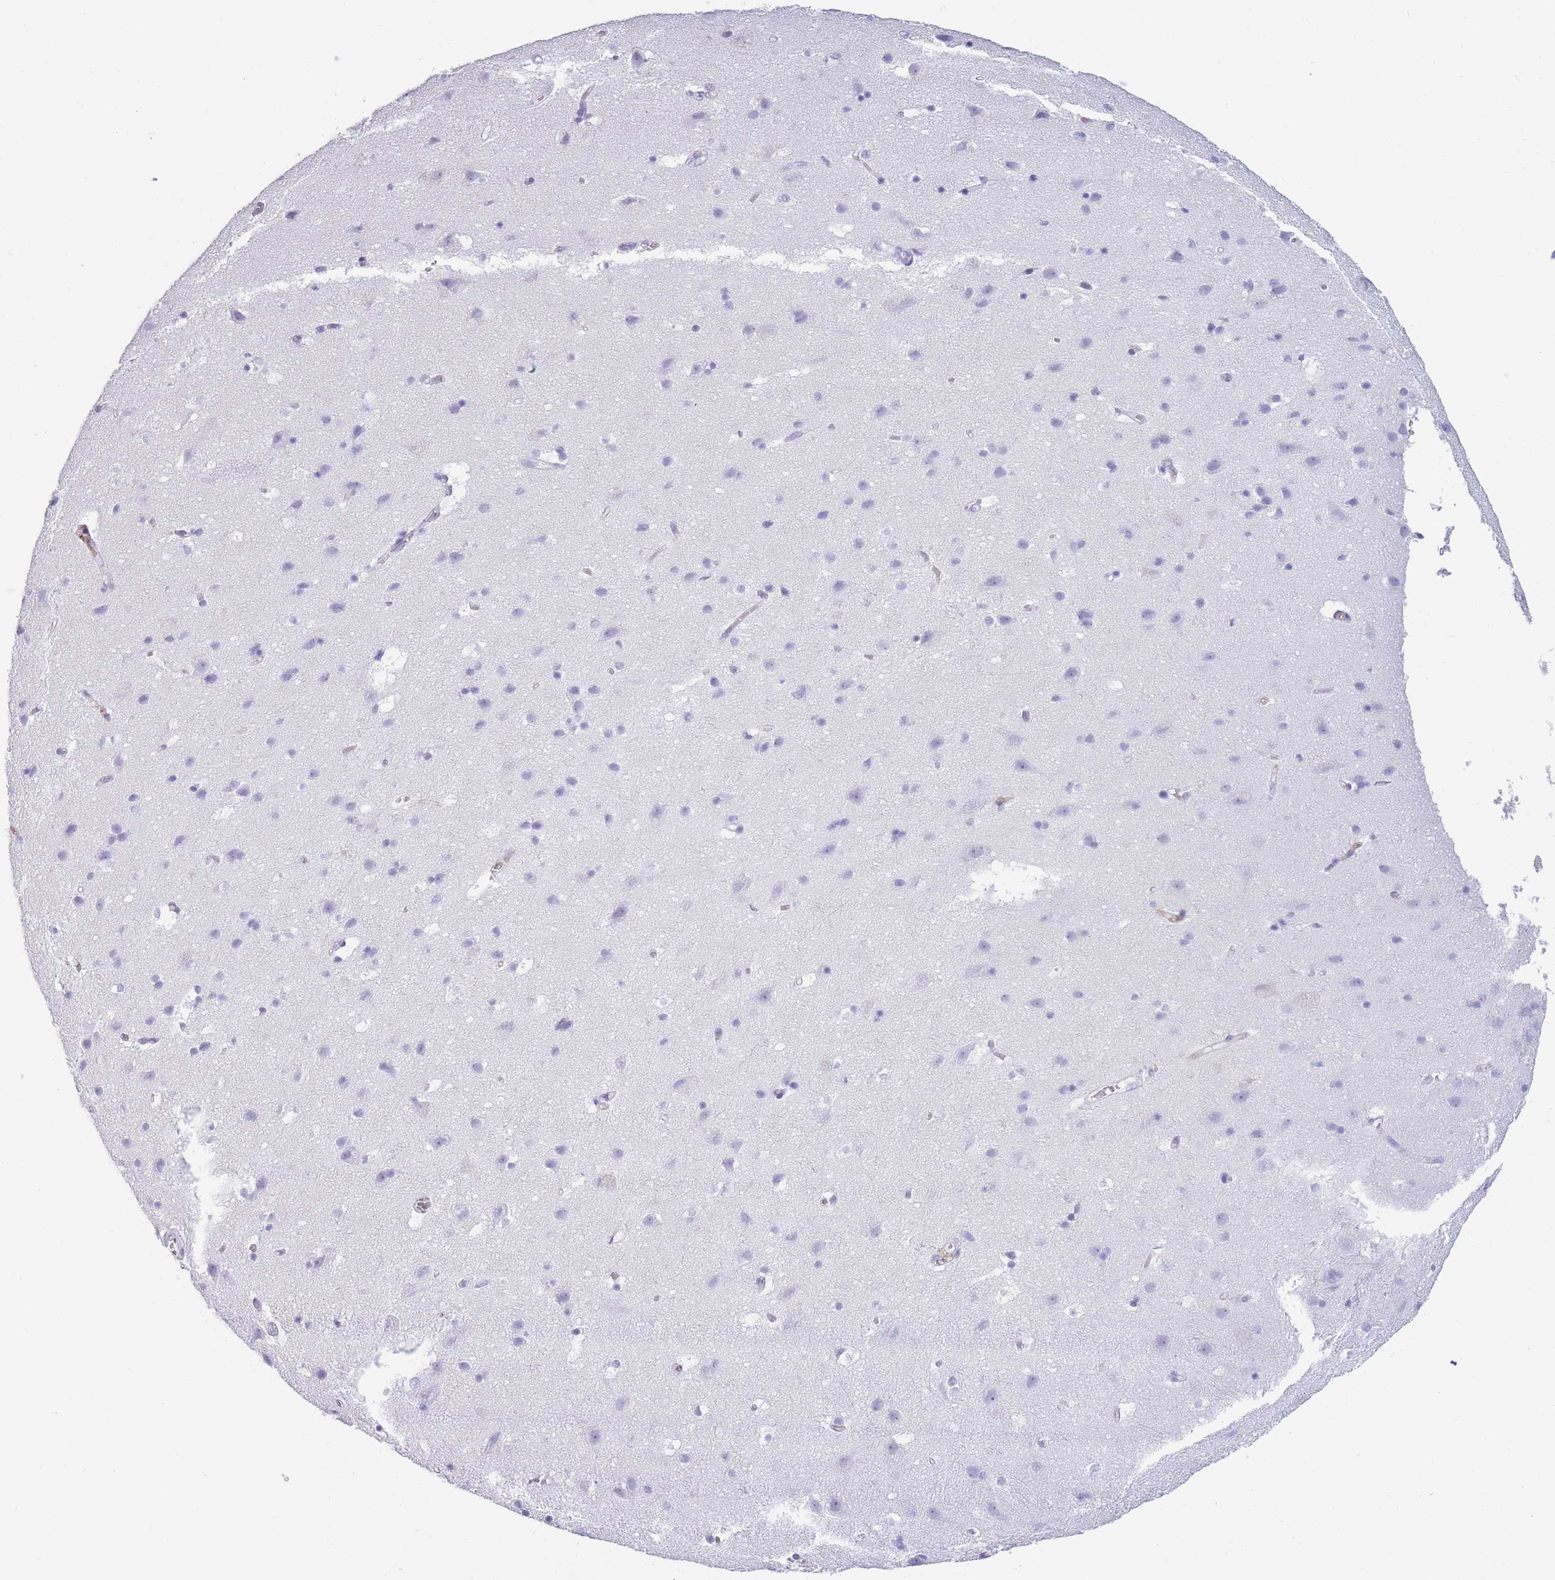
{"staining": {"intensity": "negative", "quantity": "none", "location": "none"}, "tissue": "cerebral cortex", "cell_type": "Endothelial cells", "image_type": "normal", "snomed": [{"axis": "morphology", "description": "Normal tissue, NOS"}, {"axis": "topography", "description": "Cerebral cortex"}], "caption": "This is an immunohistochemistry (IHC) micrograph of unremarkable human cerebral cortex. There is no positivity in endothelial cells.", "gene": "TNFSF11", "patient": {"sex": "male", "age": 54}}